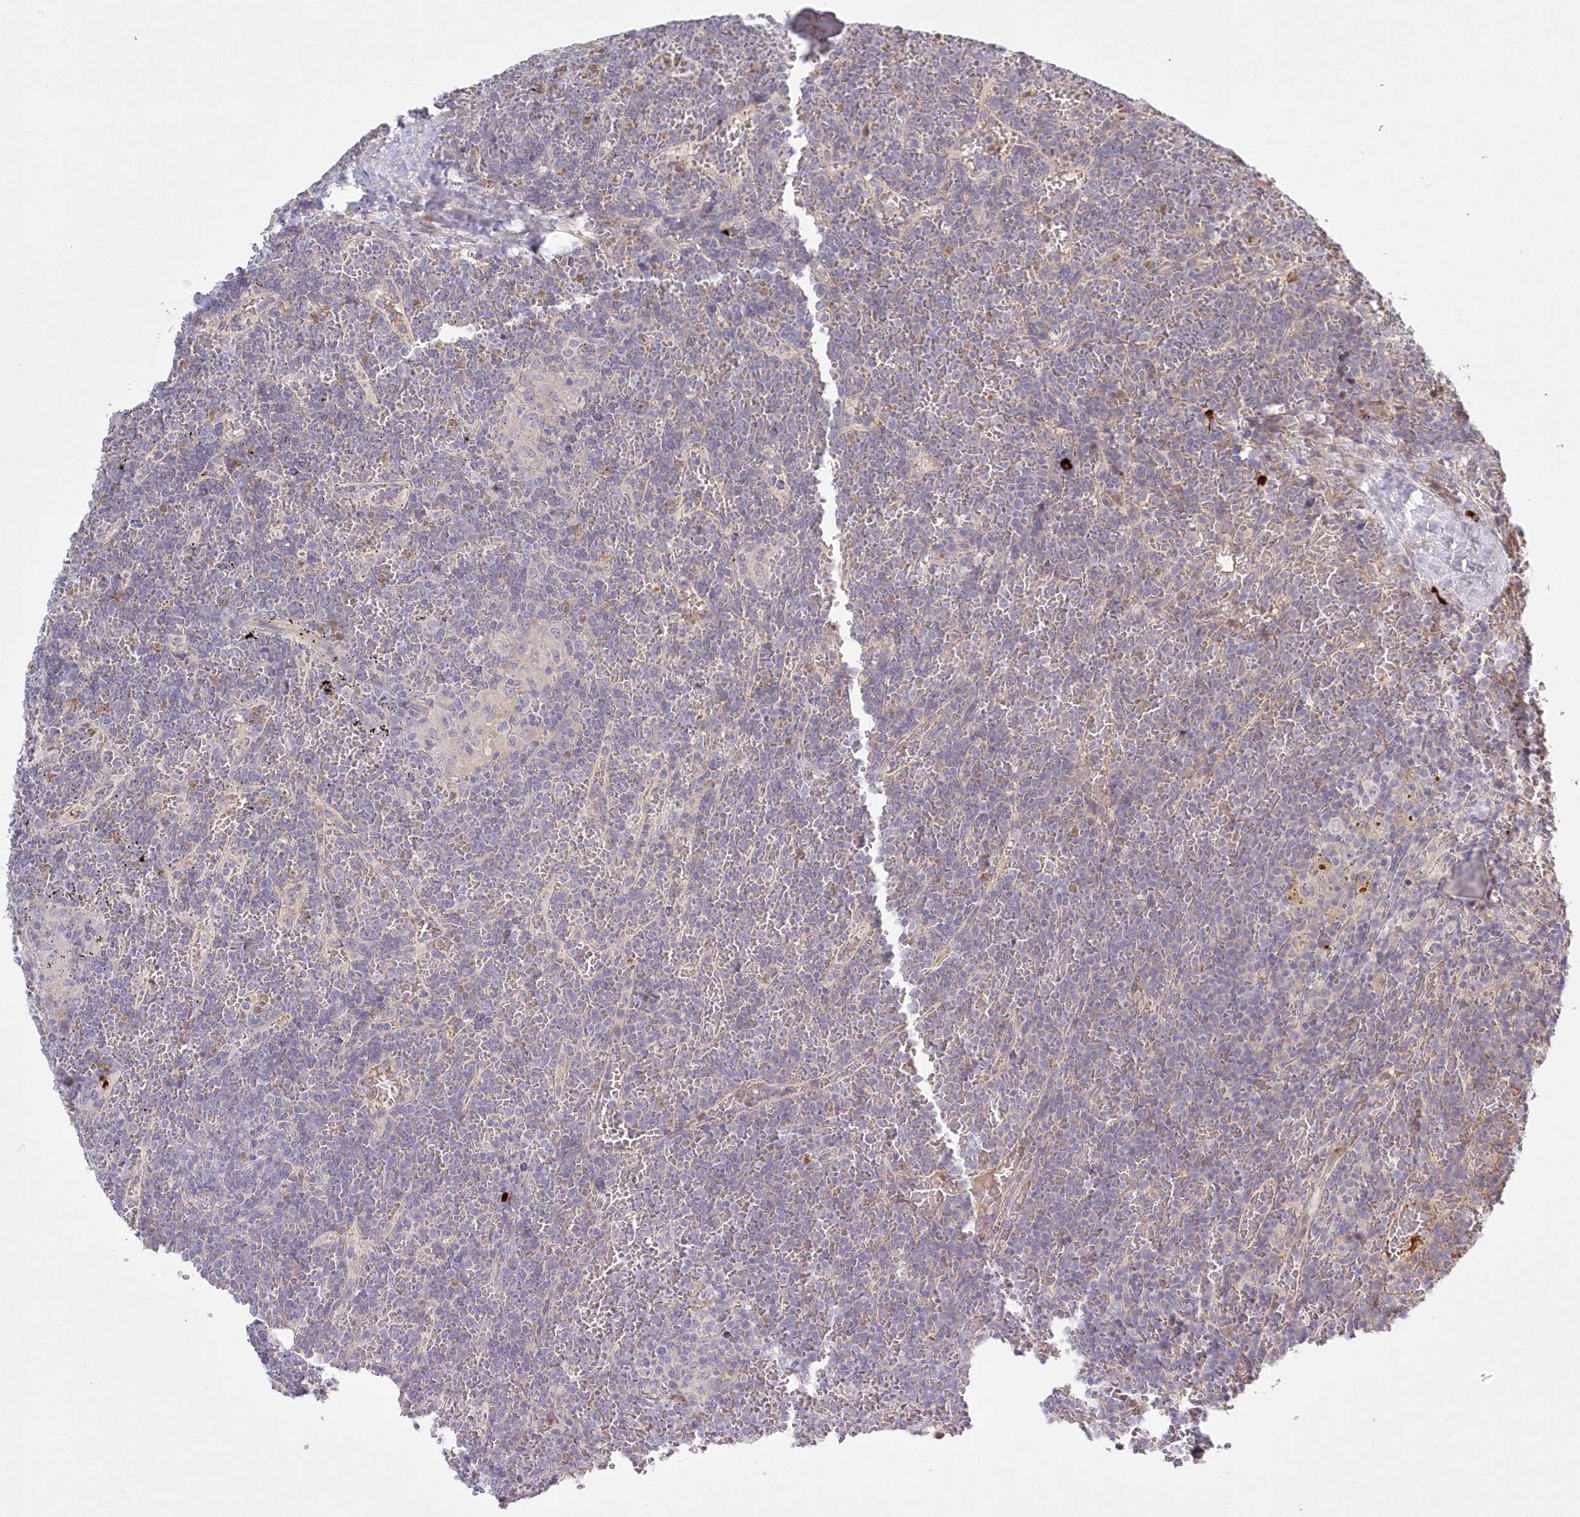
{"staining": {"intensity": "negative", "quantity": "none", "location": "none"}, "tissue": "lymphoma", "cell_type": "Tumor cells", "image_type": "cancer", "snomed": [{"axis": "morphology", "description": "Malignant lymphoma, non-Hodgkin's type, Low grade"}, {"axis": "topography", "description": "Spleen"}], "caption": "A micrograph of human lymphoma is negative for staining in tumor cells. Nuclei are stained in blue.", "gene": "WBP1L", "patient": {"sex": "female", "age": 19}}